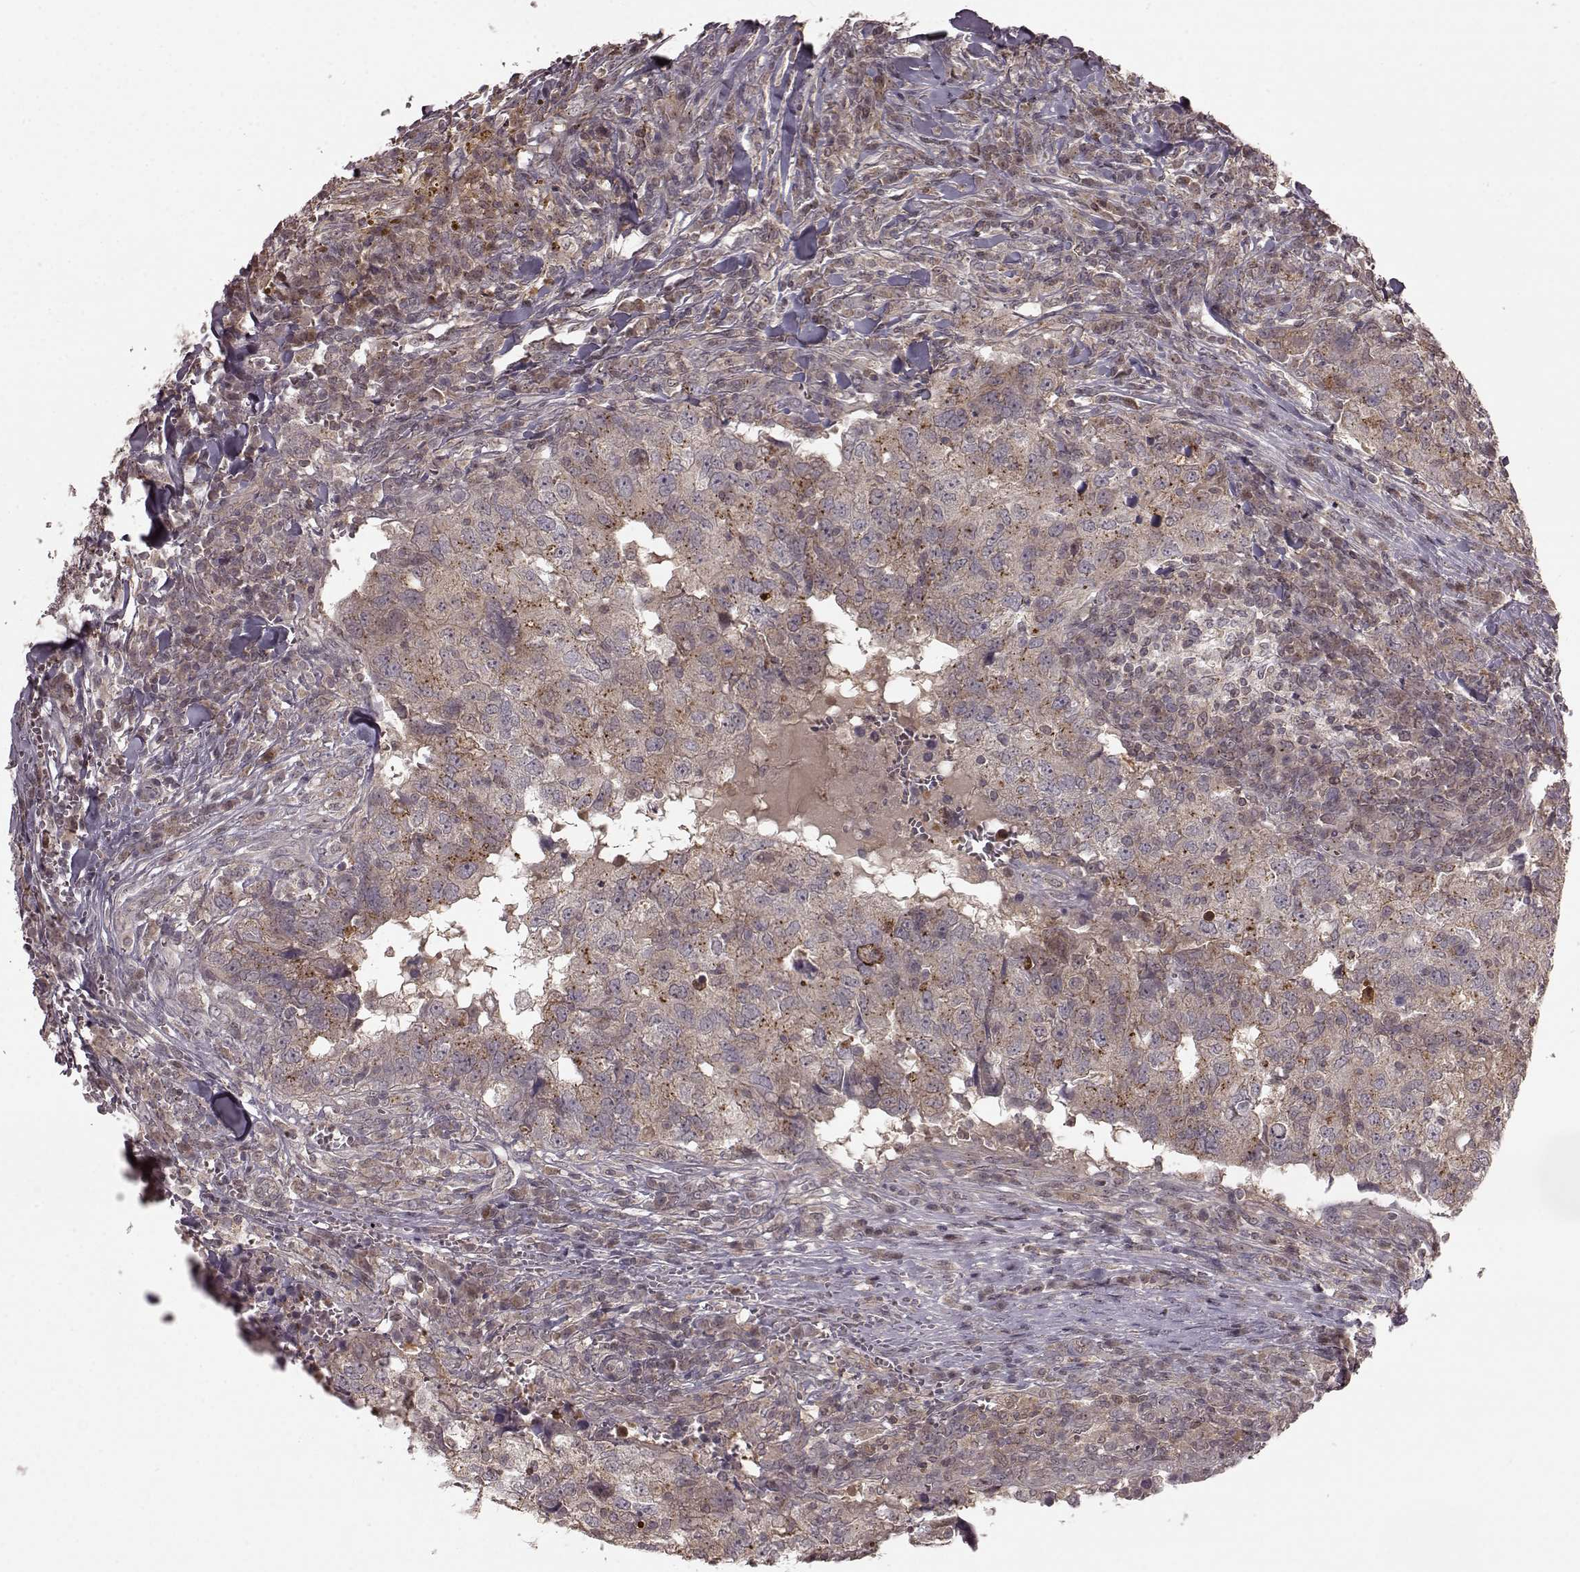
{"staining": {"intensity": "moderate", "quantity": "<25%", "location": "cytoplasmic/membranous"}, "tissue": "breast cancer", "cell_type": "Tumor cells", "image_type": "cancer", "snomed": [{"axis": "morphology", "description": "Duct carcinoma"}, {"axis": "topography", "description": "Breast"}], "caption": "DAB (3,3'-diaminobenzidine) immunohistochemical staining of human breast intraductal carcinoma demonstrates moderate cytoplasmic/membranous protein positivity in about <25% of tumor cells.", "gene": "GSS", "patient": {"sex": "female", "age": 30}}